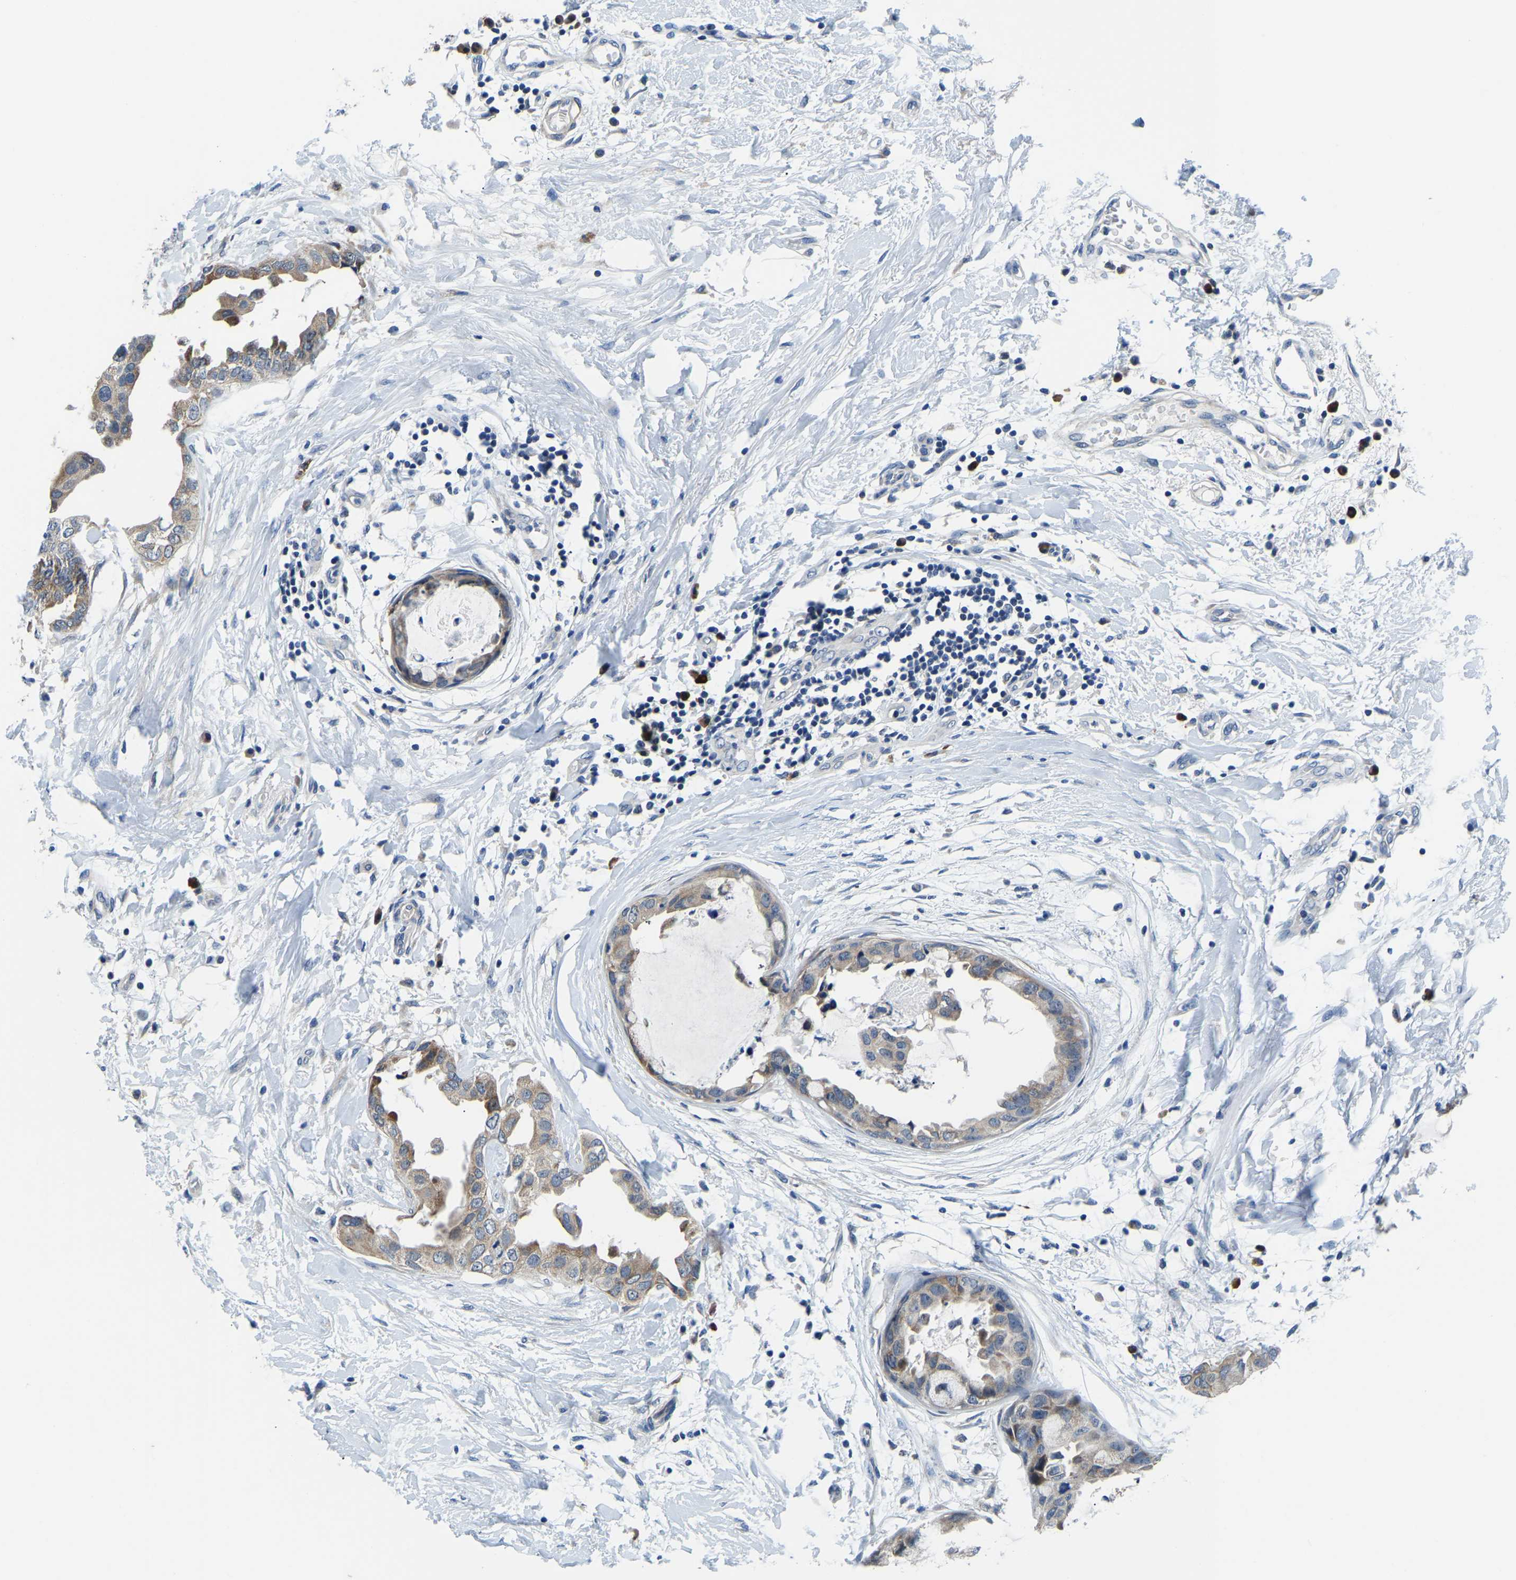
{"staining": {"intensity": "weak", "quantity": ">75%", "location": "cytoplasmic/membranous"}, "tissue": "breast cancer", "cell_type": "Tumor cells", "image_type": "cancer", "snomed": [{"axis": "morphology", "description": "Duct carcinoma"}, {"axis": "topography", "description": "Breast"}], "caption": "Invasive ductal carcinoma (breast) stained for a protein (brown) shows weak cytoplasmic/membranous positive staining in approximately >75% of tumor cells.", "gene": "LIAS", "patient": {"sex": "female", "age": 40}}